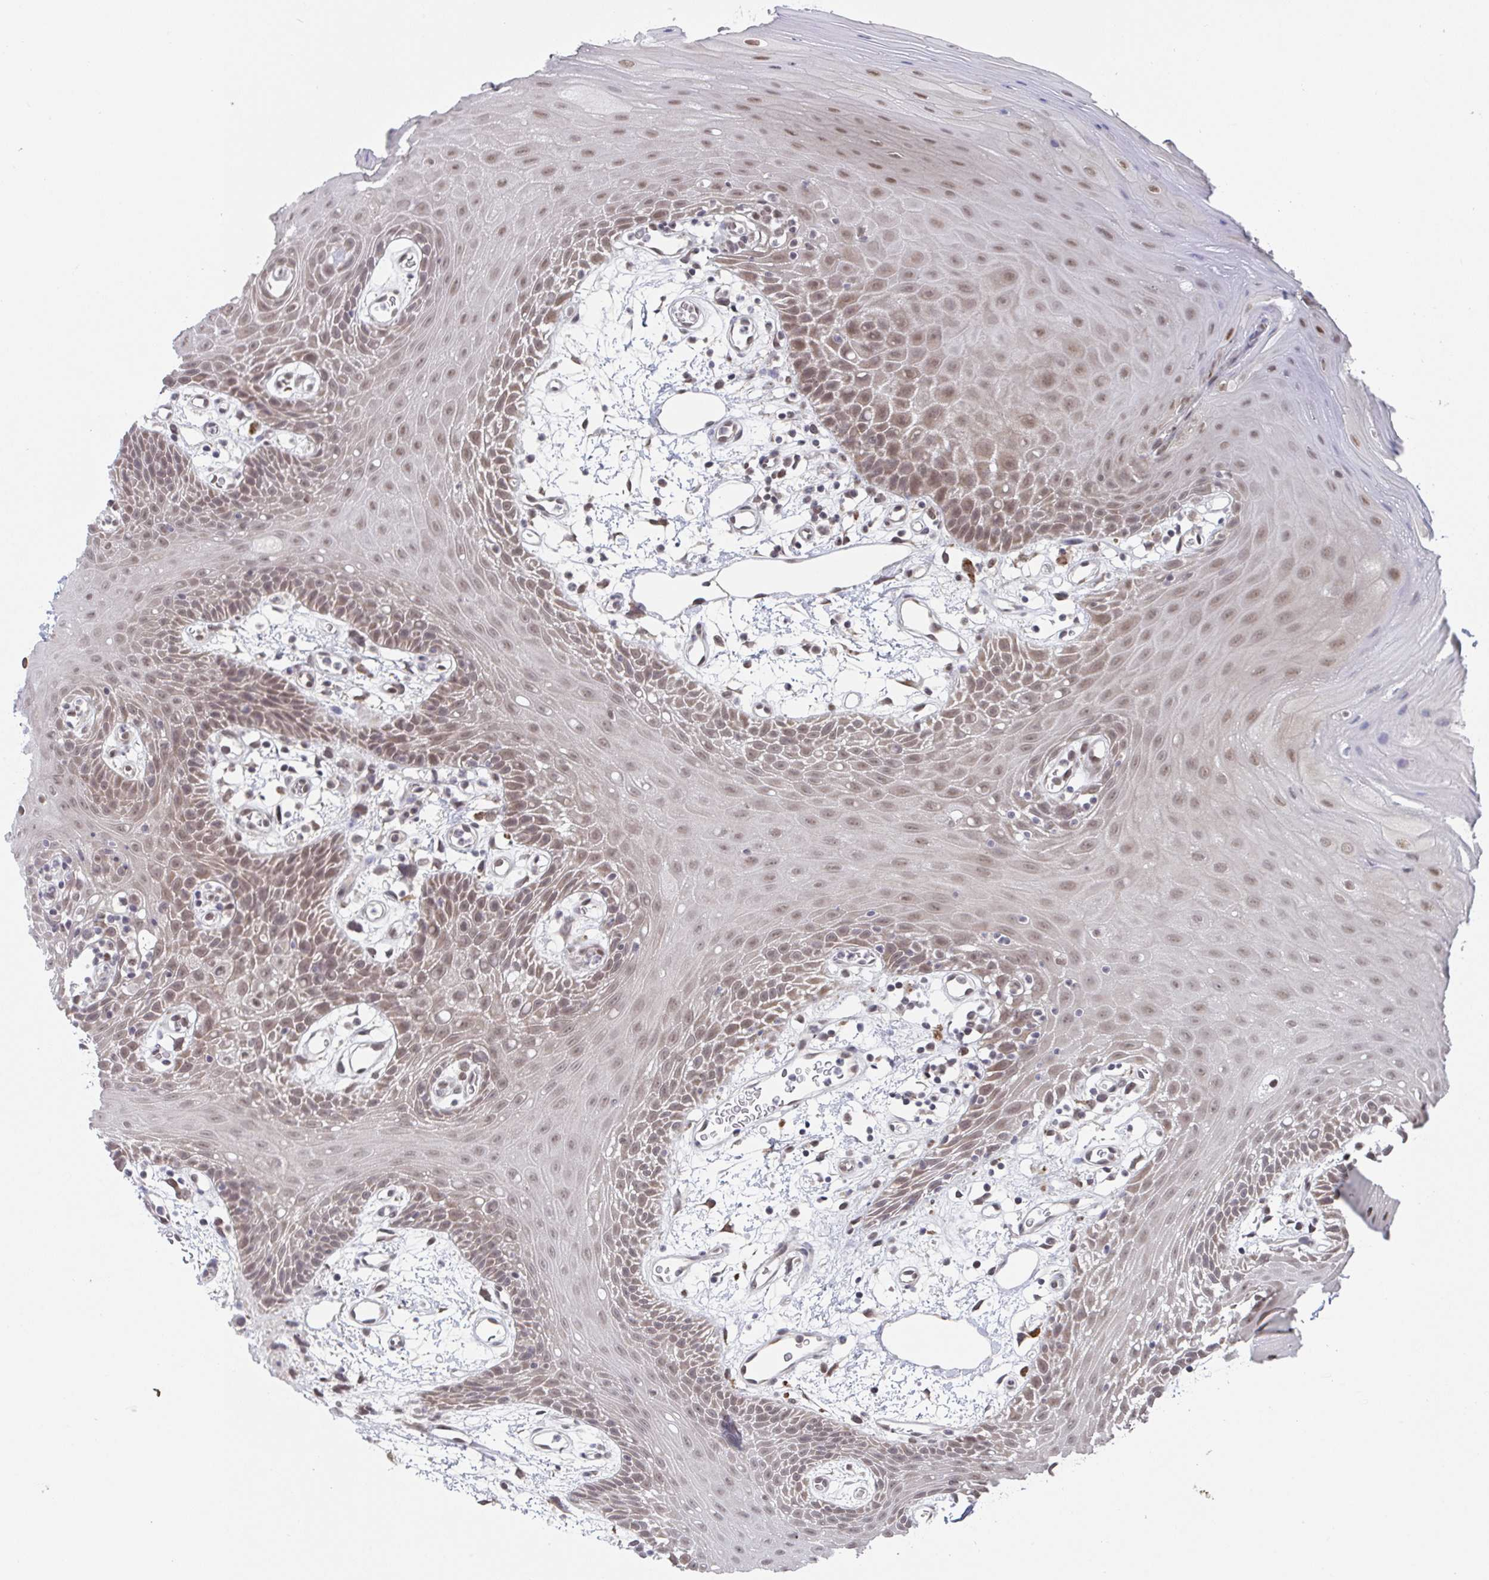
{"staining": {"intensity": "moderate", "quantity": ">75%", "location": "cytoplasmic/membranous,nuclear"}, "tissue": "oral mucosa", "cell_type": "Squamous epithelial cells", "image_type": "normal", "snomed": [{"axis": "morphology", "description": "Normal tissue, NOS"}, {"axis": "topography", "description": "Oral tissue"}], "caption": "Immunohistochemical staining of unremarkable oral mucosa exhibits medium levels of moderate cytoplasmic/membranous,nuclear positivity in approximately >75% of squamous epithelial cells. Immunohistochemistry stains the protein in brown and the nuclei are stained blue.", "gene": "JMJD1C", "patient": {"sex": "female", "age": 59}}